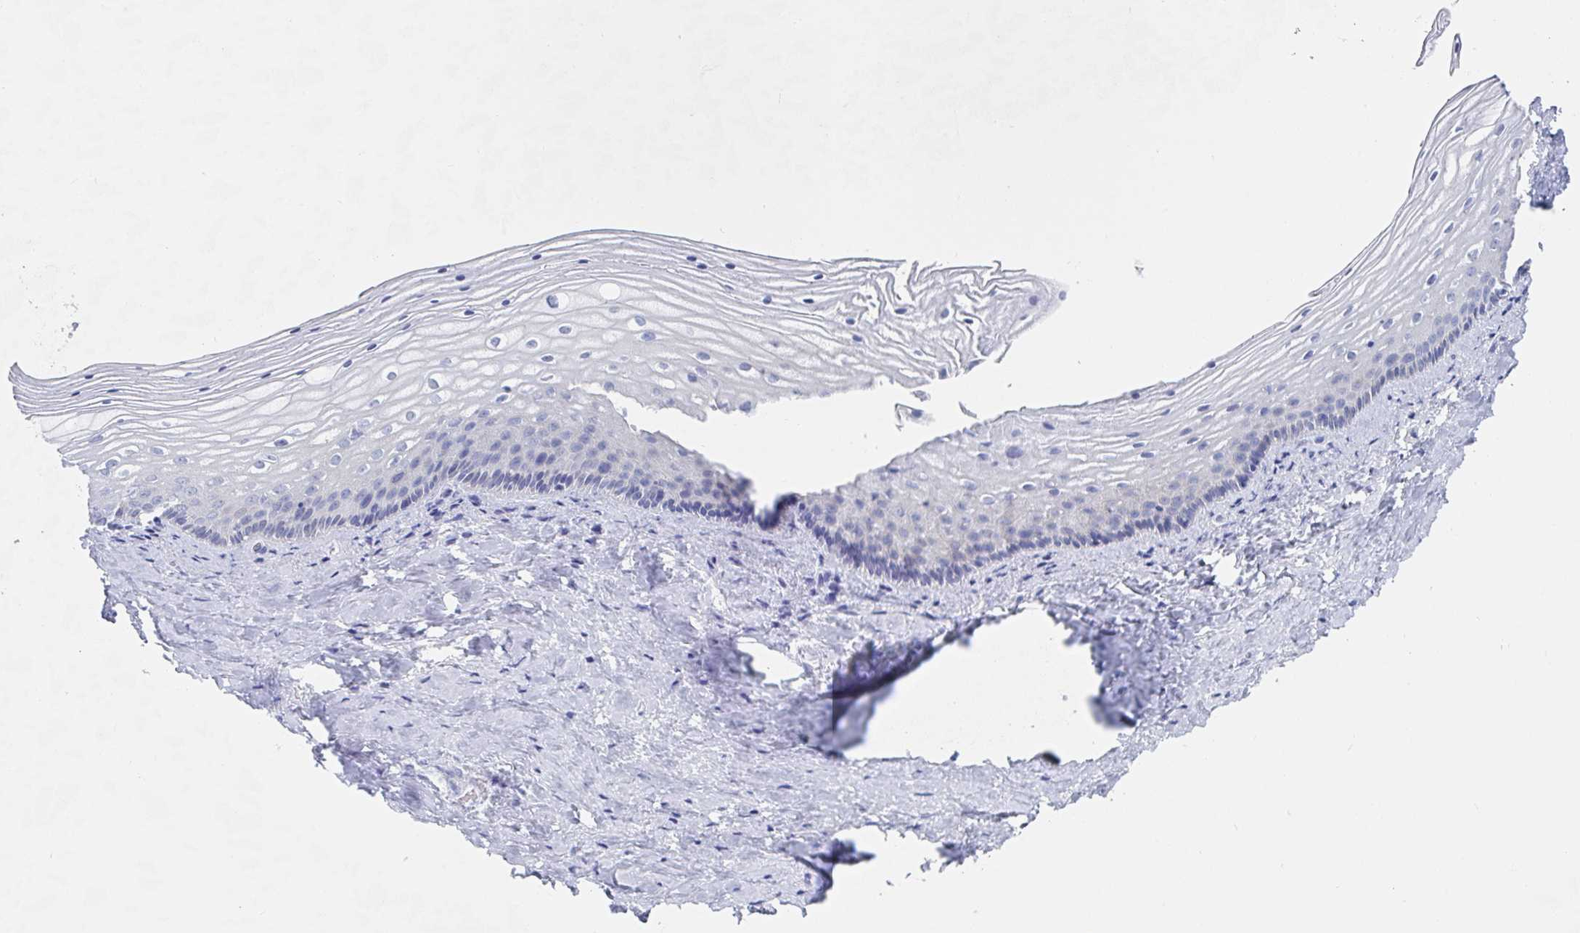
{"staining": {"intensity": "negative", "quantity": "none", "location": "none"}, "tissue": "vagina", "cell_type": "Squamous epithelial cells", "image_type": "normal", "snomed": [{"axis": "morphology", "description": "Normal tissue, NOS"}, {"axis": "topography", "description": "Vagina"}], "caption": "Vagina stained for a protein using IHC demonstrates no expression squamous epithelial cells.", "gene": "ZNF100", "patient": {"sex": "female", "age": 45}}